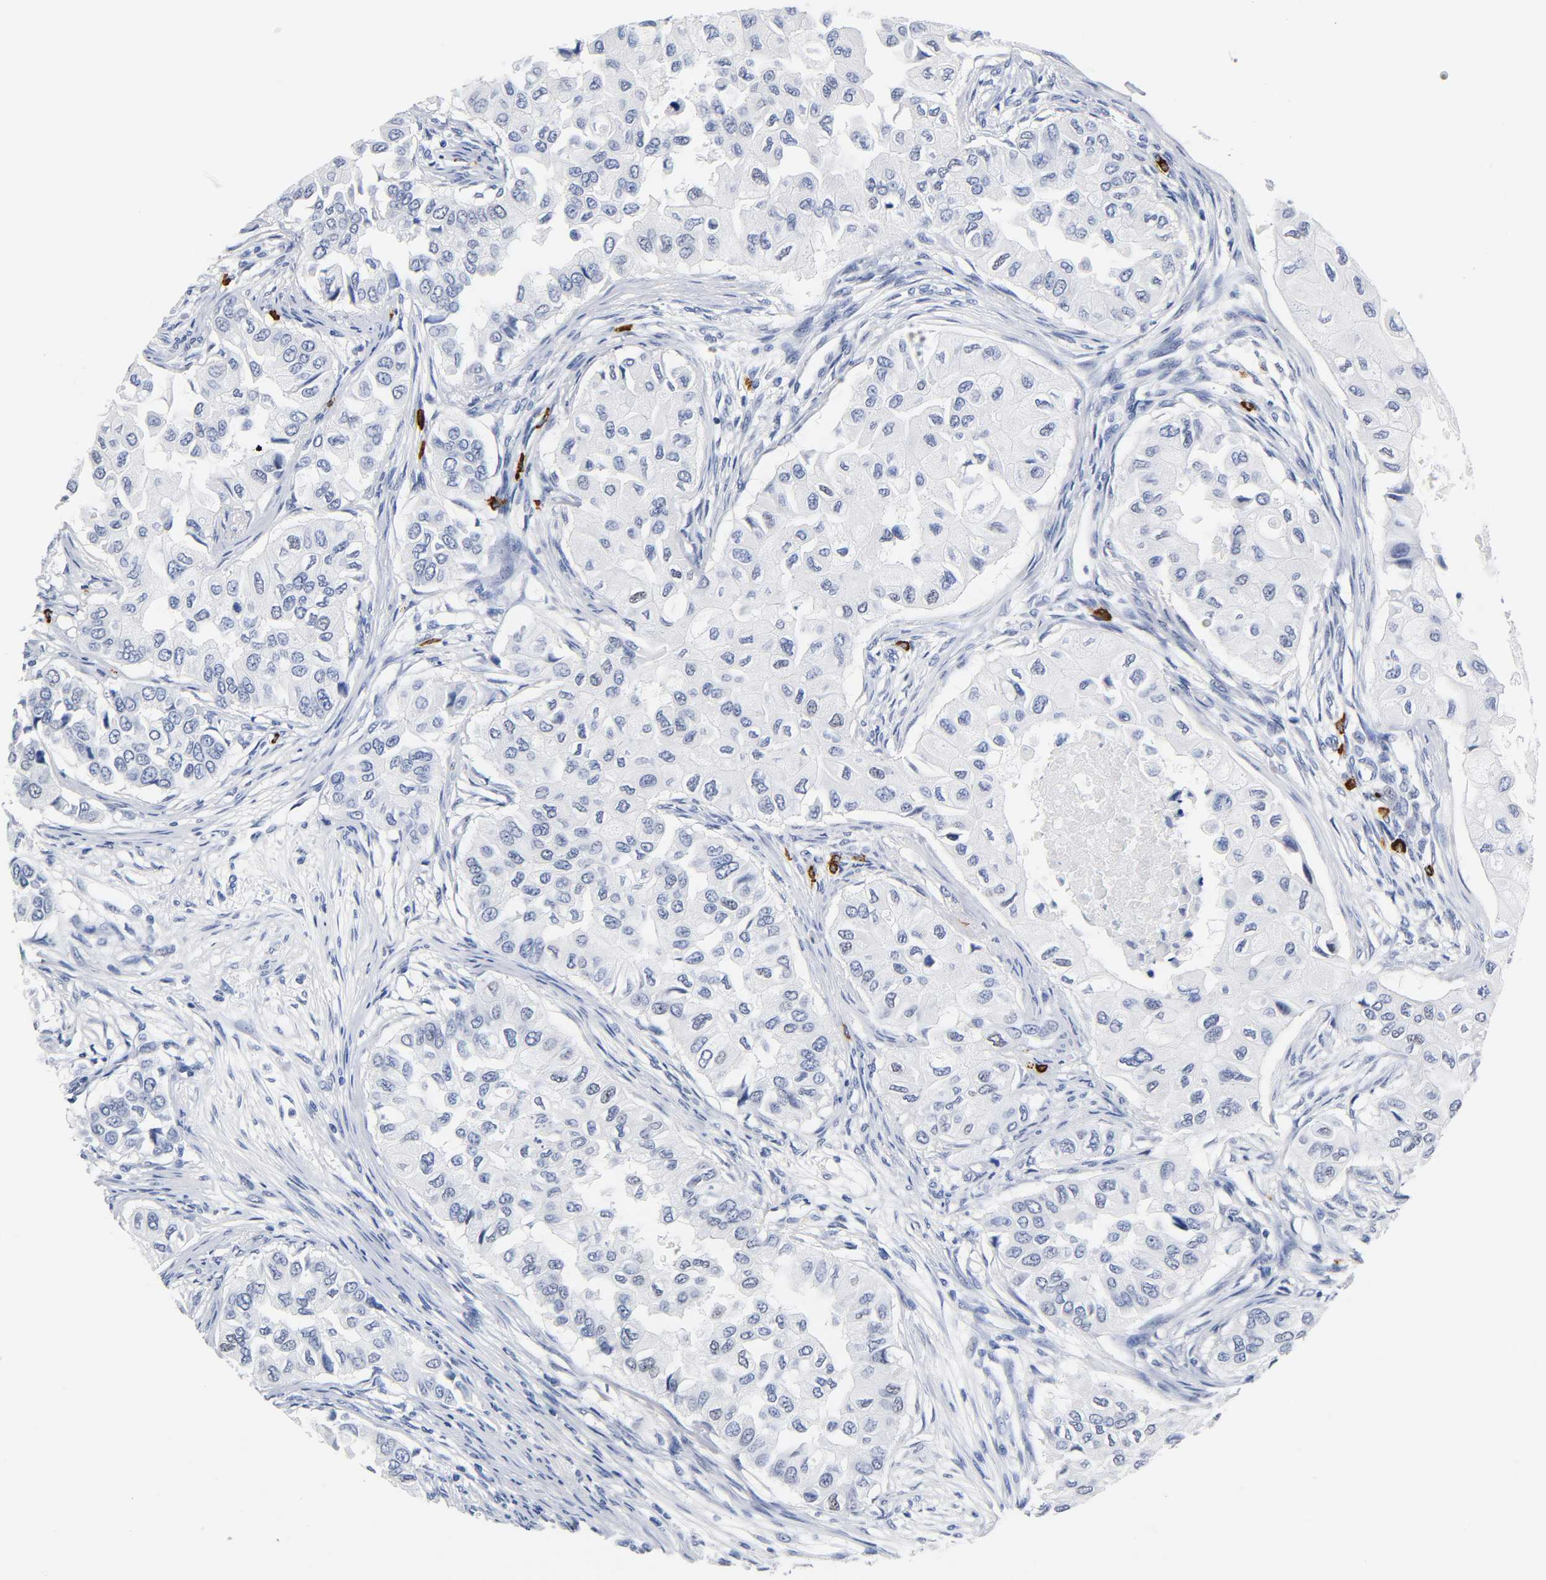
{"staining": {"intensity": "weak", "quantity": "<25%", "location": "nuclear"}, "tissue": "breast cancer", "cell_type": "Tumor cells", "image_type": "cancer", "snomed": [{"axis": "morphology", "description": "Normal tissue, NOS"}, {"axis": "morphology", "description": "Duct carcinoma"}, {"axis": "topography", "description": "Breast"}], "caption": "Immunohistochemistry photomicrograph of invasive ductal carcinoma (breast) stained for a protein (brown), which displays no staining in tumor cells.", "gene": "NAB2", "patient": {"sex": "female", "age": 49}}